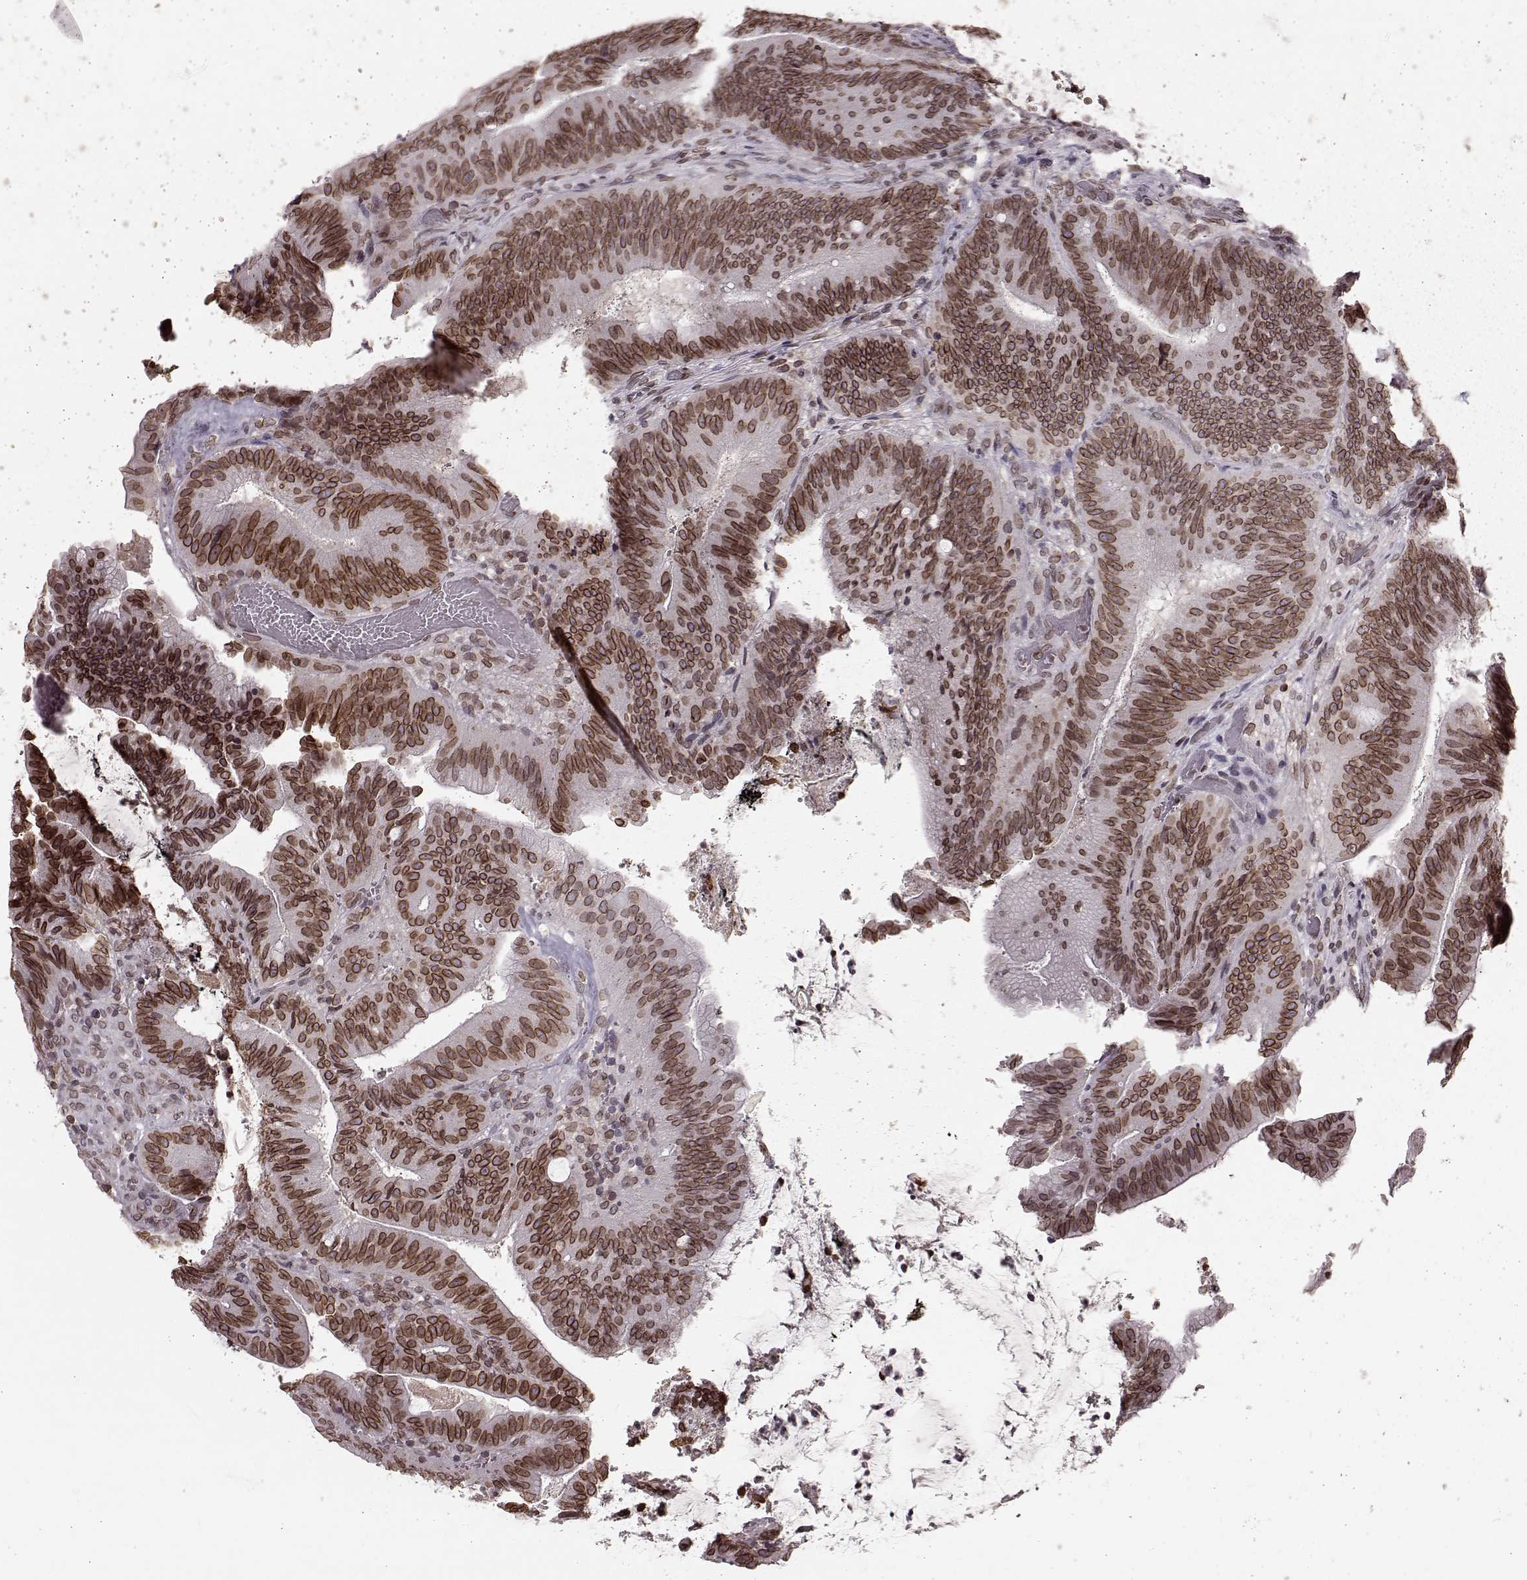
{"staining": {"intensity": "strong", "quantity": ">75%", "location": "cytoplasmic/membranous,nuclear"}, "tissue": "colorectal cancer", "cell_type": "Tumor cells", "image_type": "cancer", "snomed": [{"axis": "morphology", "description": "Adenocarcinoma, NOS"}, {"axis": "topography", "description": "Colon"}], "caption": "About >75% of tumor cells in human colorectal adenocarcinoma display strong cytoplasmic/membranous and nuclear protein staining as visualized by brown immunohistochemical staining.", "gene": "DCAF12", "patient": {"sex": "female", "age": 43}}